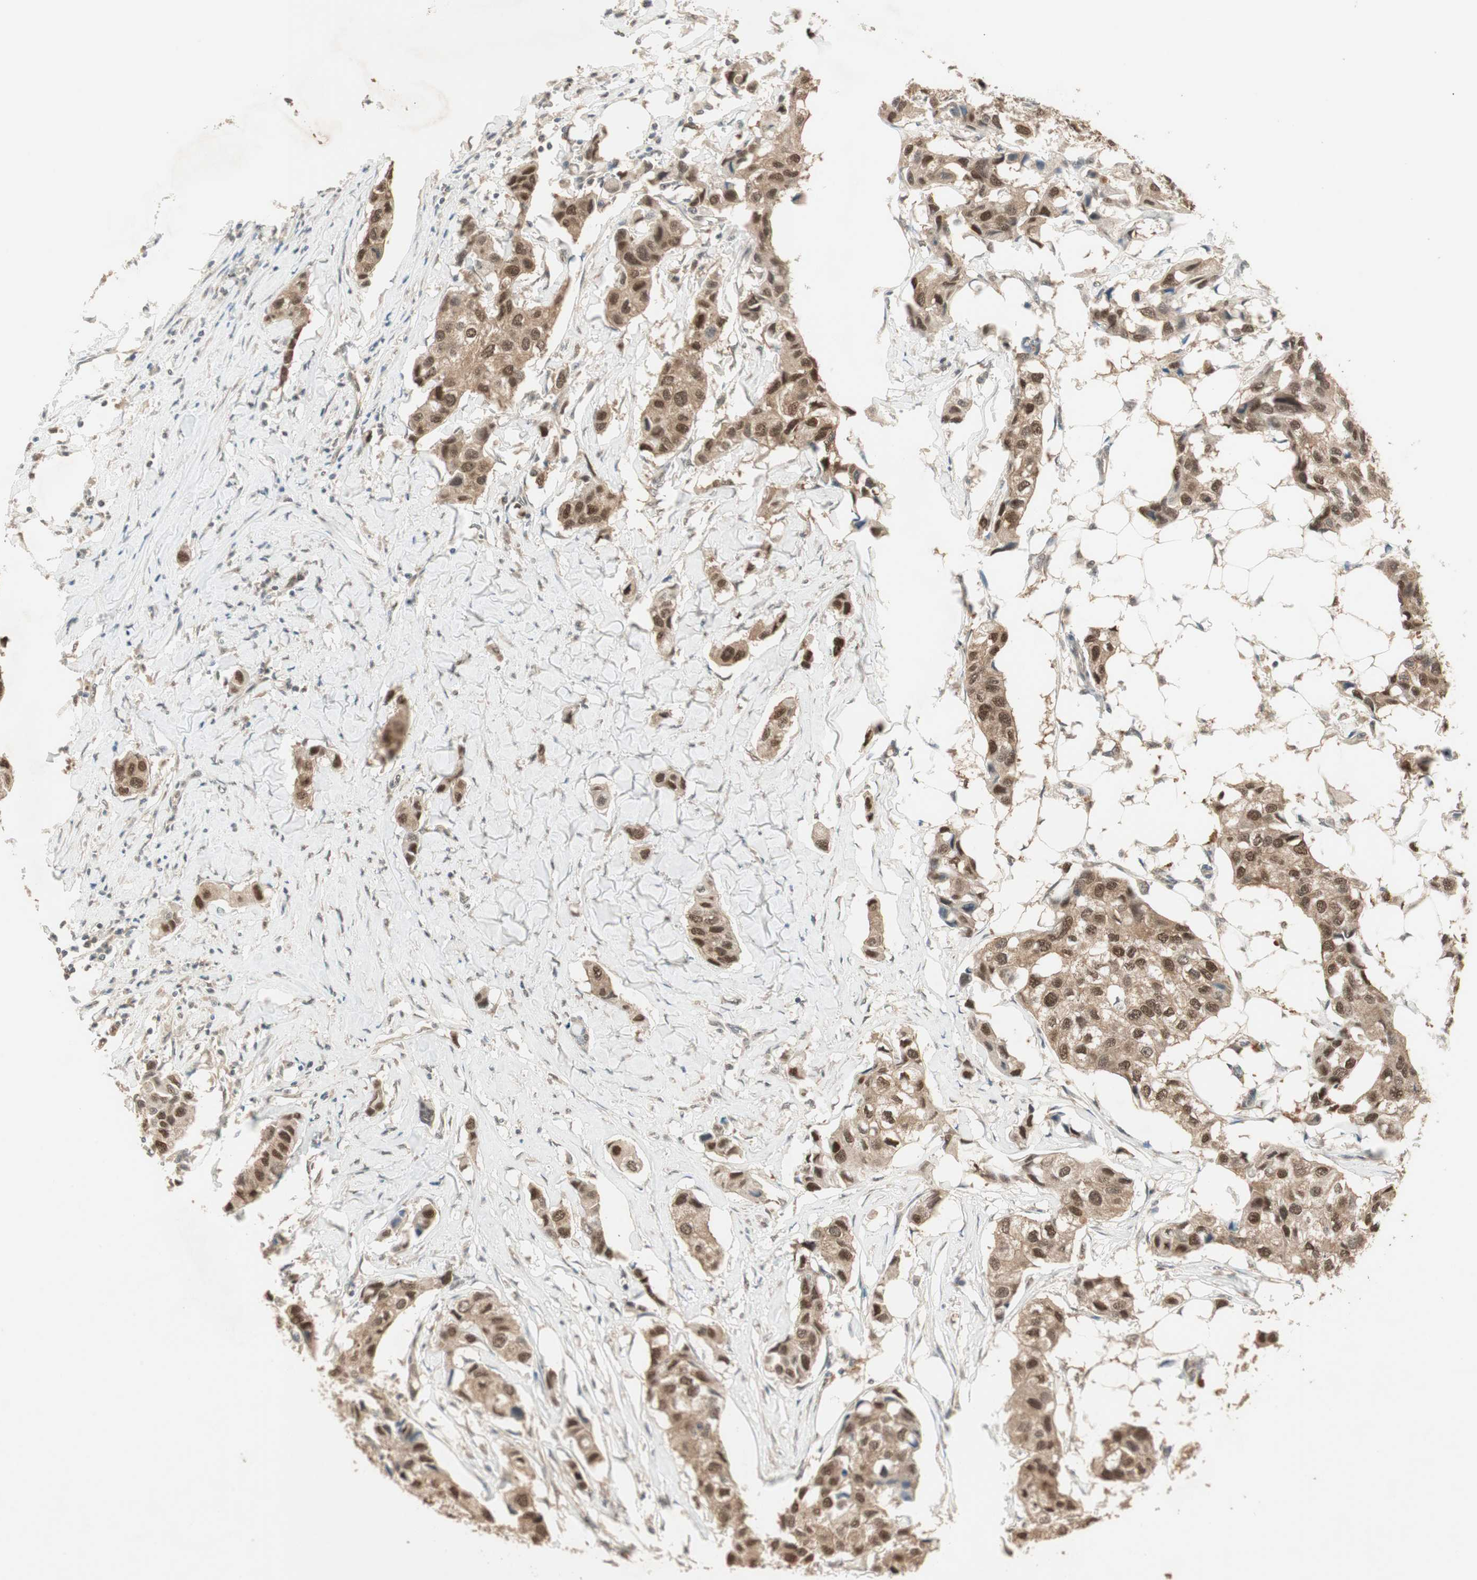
{"staining": {"intensity": "moderate", "quantity": ">75%", "location": "cytoplasmic/membranous,nuclear"}, "tissue": "breast cancer", "cell_type": "Tumor cells", "image_type": "cancer", "snomed": [{"axis": "morphology", "description": "Duct carcinoma"}, {"axis": "topography", "description": "Breast"}], "caption": "Immunohistochemical staining of human breast invasive ductal carcinoma displays medium levels of moderate cytoplasmic/membranous and nuclear expression in about >75% of tumor cells.", "gene": "USP5", "patient": {"sex": "female", "age": 80}}